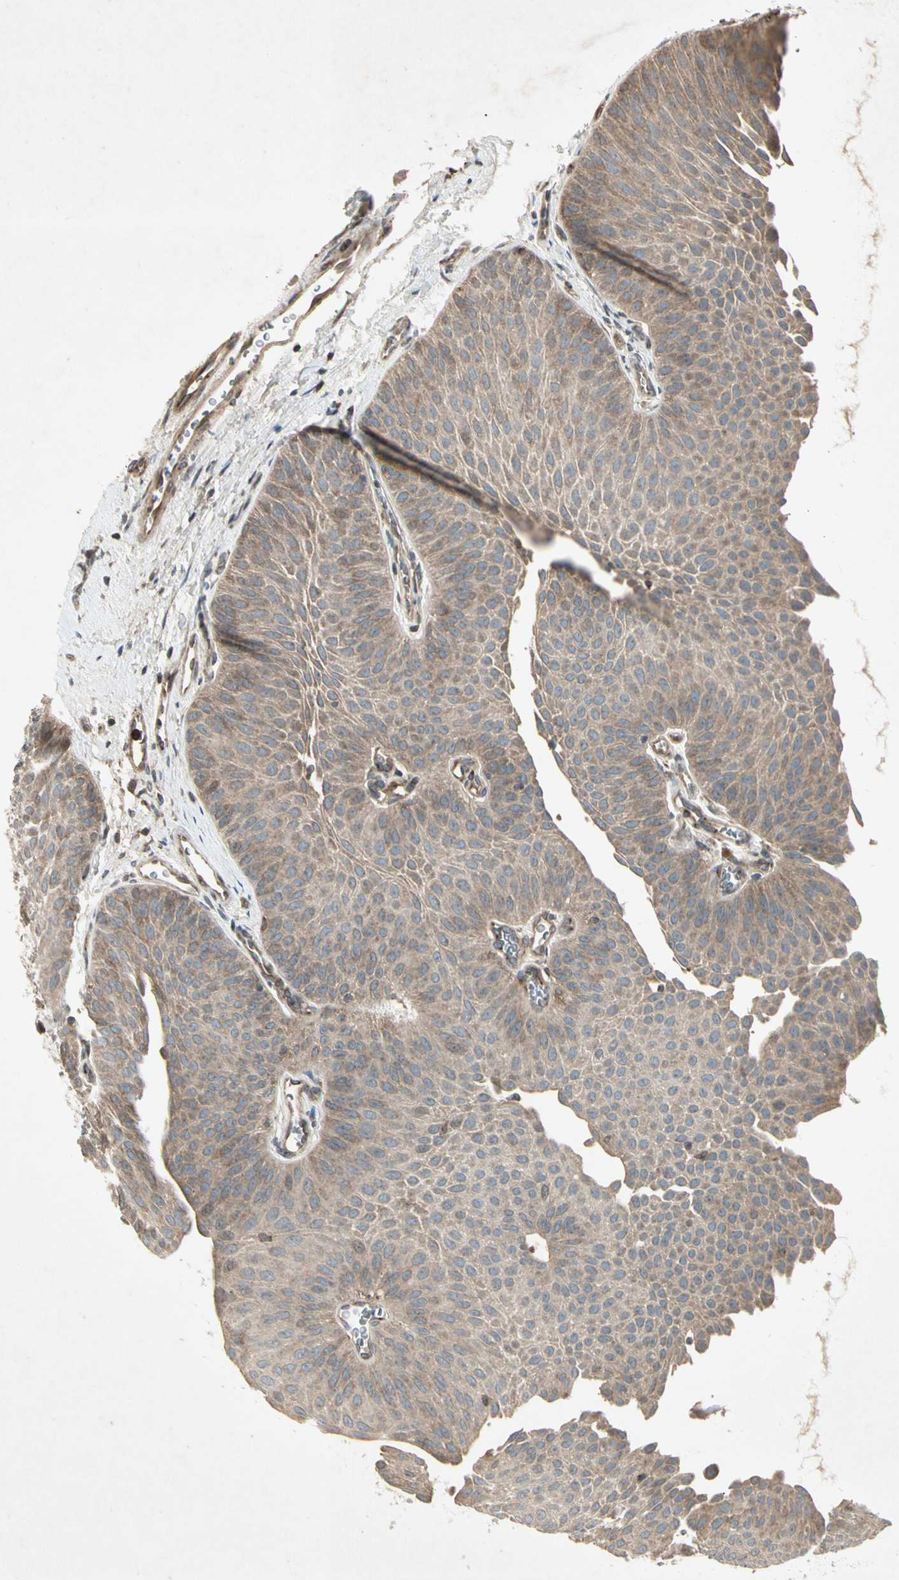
{"staining": {"intensity": "weak", "quantity": ">75%", "location": "cytoplasmic/membranous"}, "tissue": "urothelial cancer", "cell_type": "Tumor cells", "image_type": "cancer", "snomed": [{"axis": "morphology", "description": "Urothelial carcinoma, Low grade"}, {"axis": "topography", "description": "Urinary bladder"}], "caption": "Immunohistochemical staining of urothelial cancer demonstrates low levels of weak cytoplasmic/membranous protein positivity in approximately >75% of tumor cells. (DAB IHC with brightfield microscopy, high magnification).", "gene": "TEK", "patient": {"sex": "female", "age": 60}}